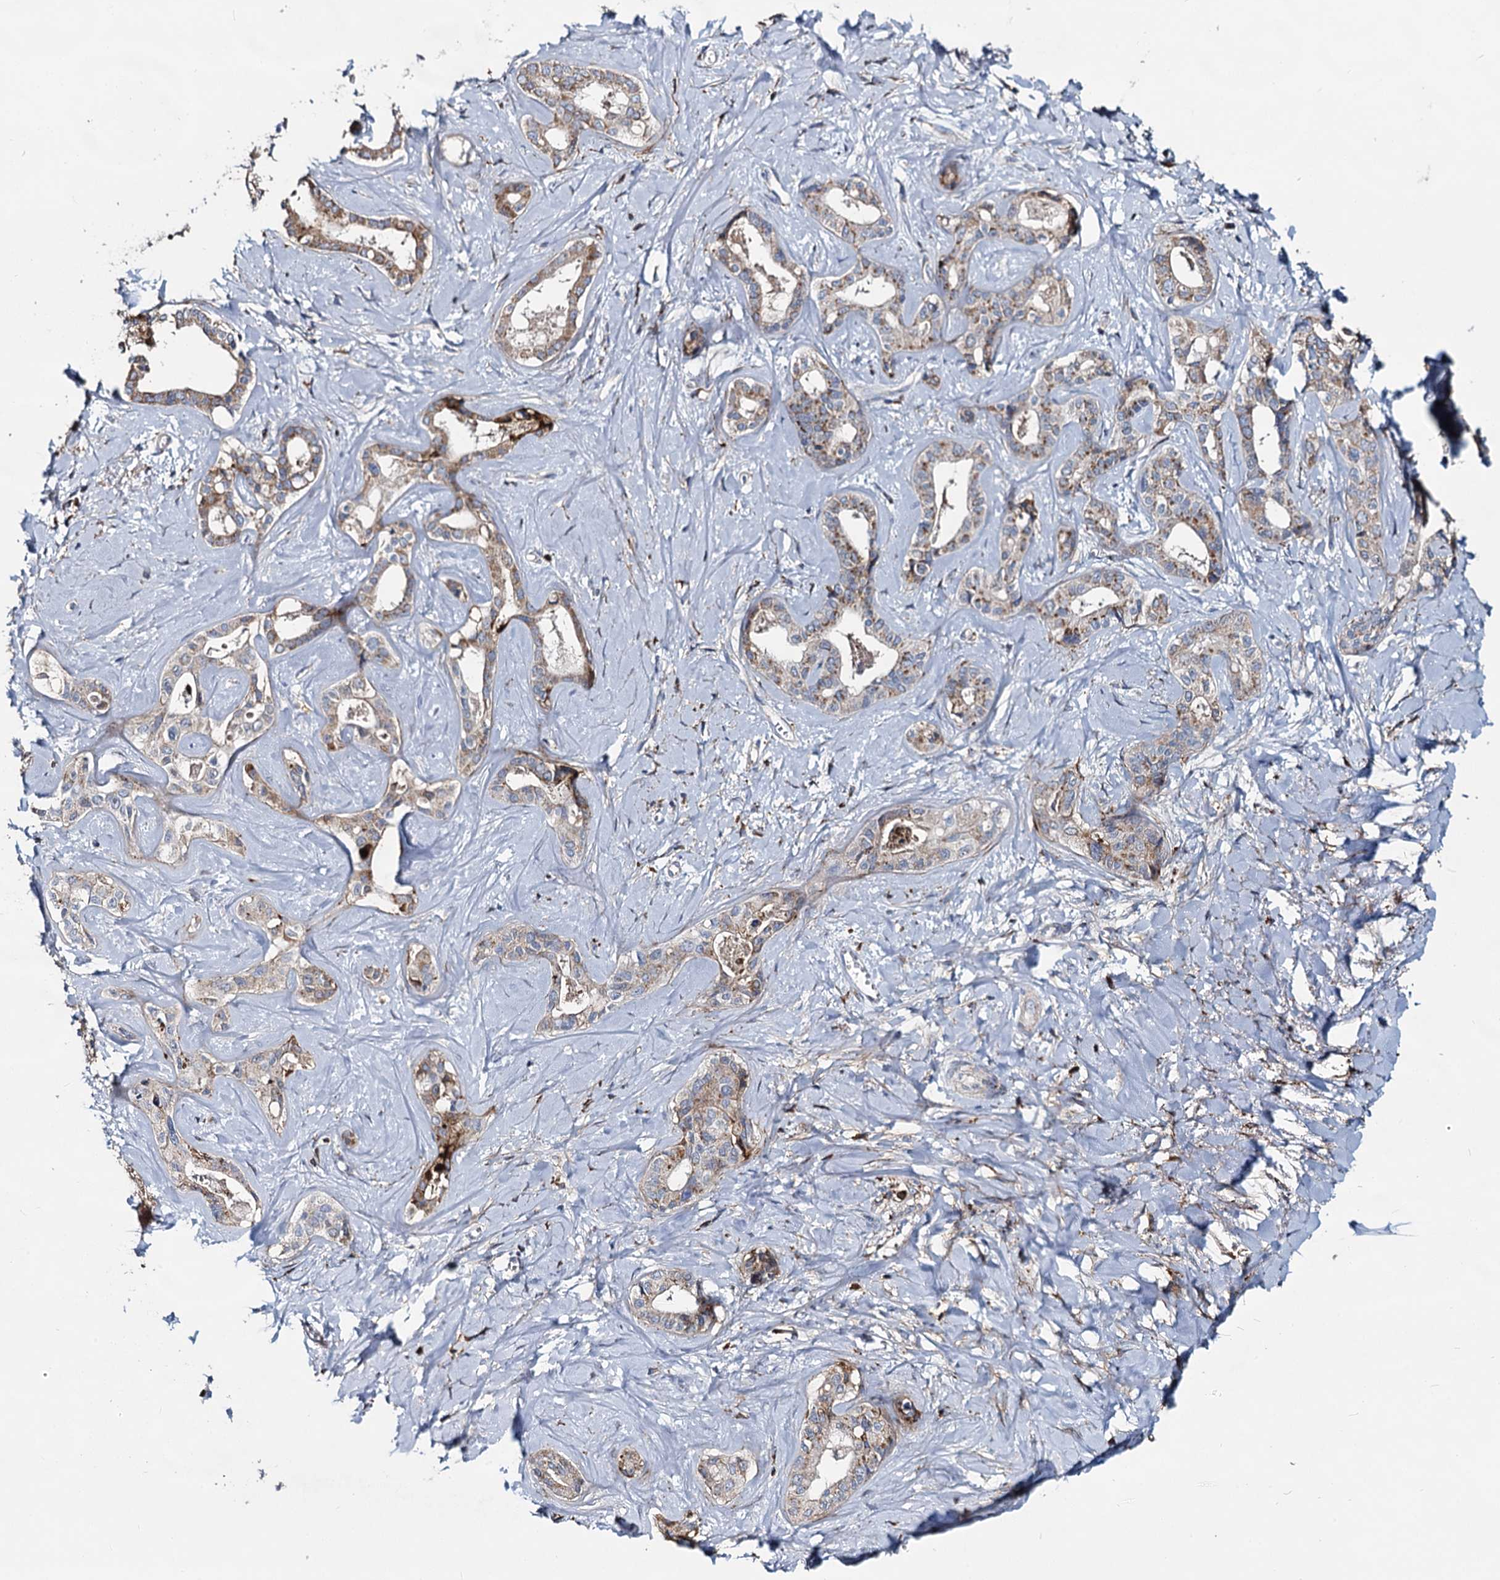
{"staining": {"intensity": "weak", "quantity": "25%-75%", "location": "cytoplasmic/membranous"}, "tissue": "liver cancer", "cell_type": "Tumor cells", "image_type": "cancer", "snomed": [{"axis": "morphology", "description": "Cholangiocarcinoma"}, {"axis": "topography", "description": "Liver"}], "caption": "High-power microscopy captured an IHC photomicrograph of liver cancer (cholangiocarcinoma), revealing weak cytoplasmic/membranous positivity in about 25%-75% of tumor cells. Using DAB (3,3'-diaminobenzidine) (brown) and hematoxylin (blue) stains, captured at high magnification using brightfield microscopy.", "gene": "DCUN1D2", "patient": {"sex": "female", "age": 77}}